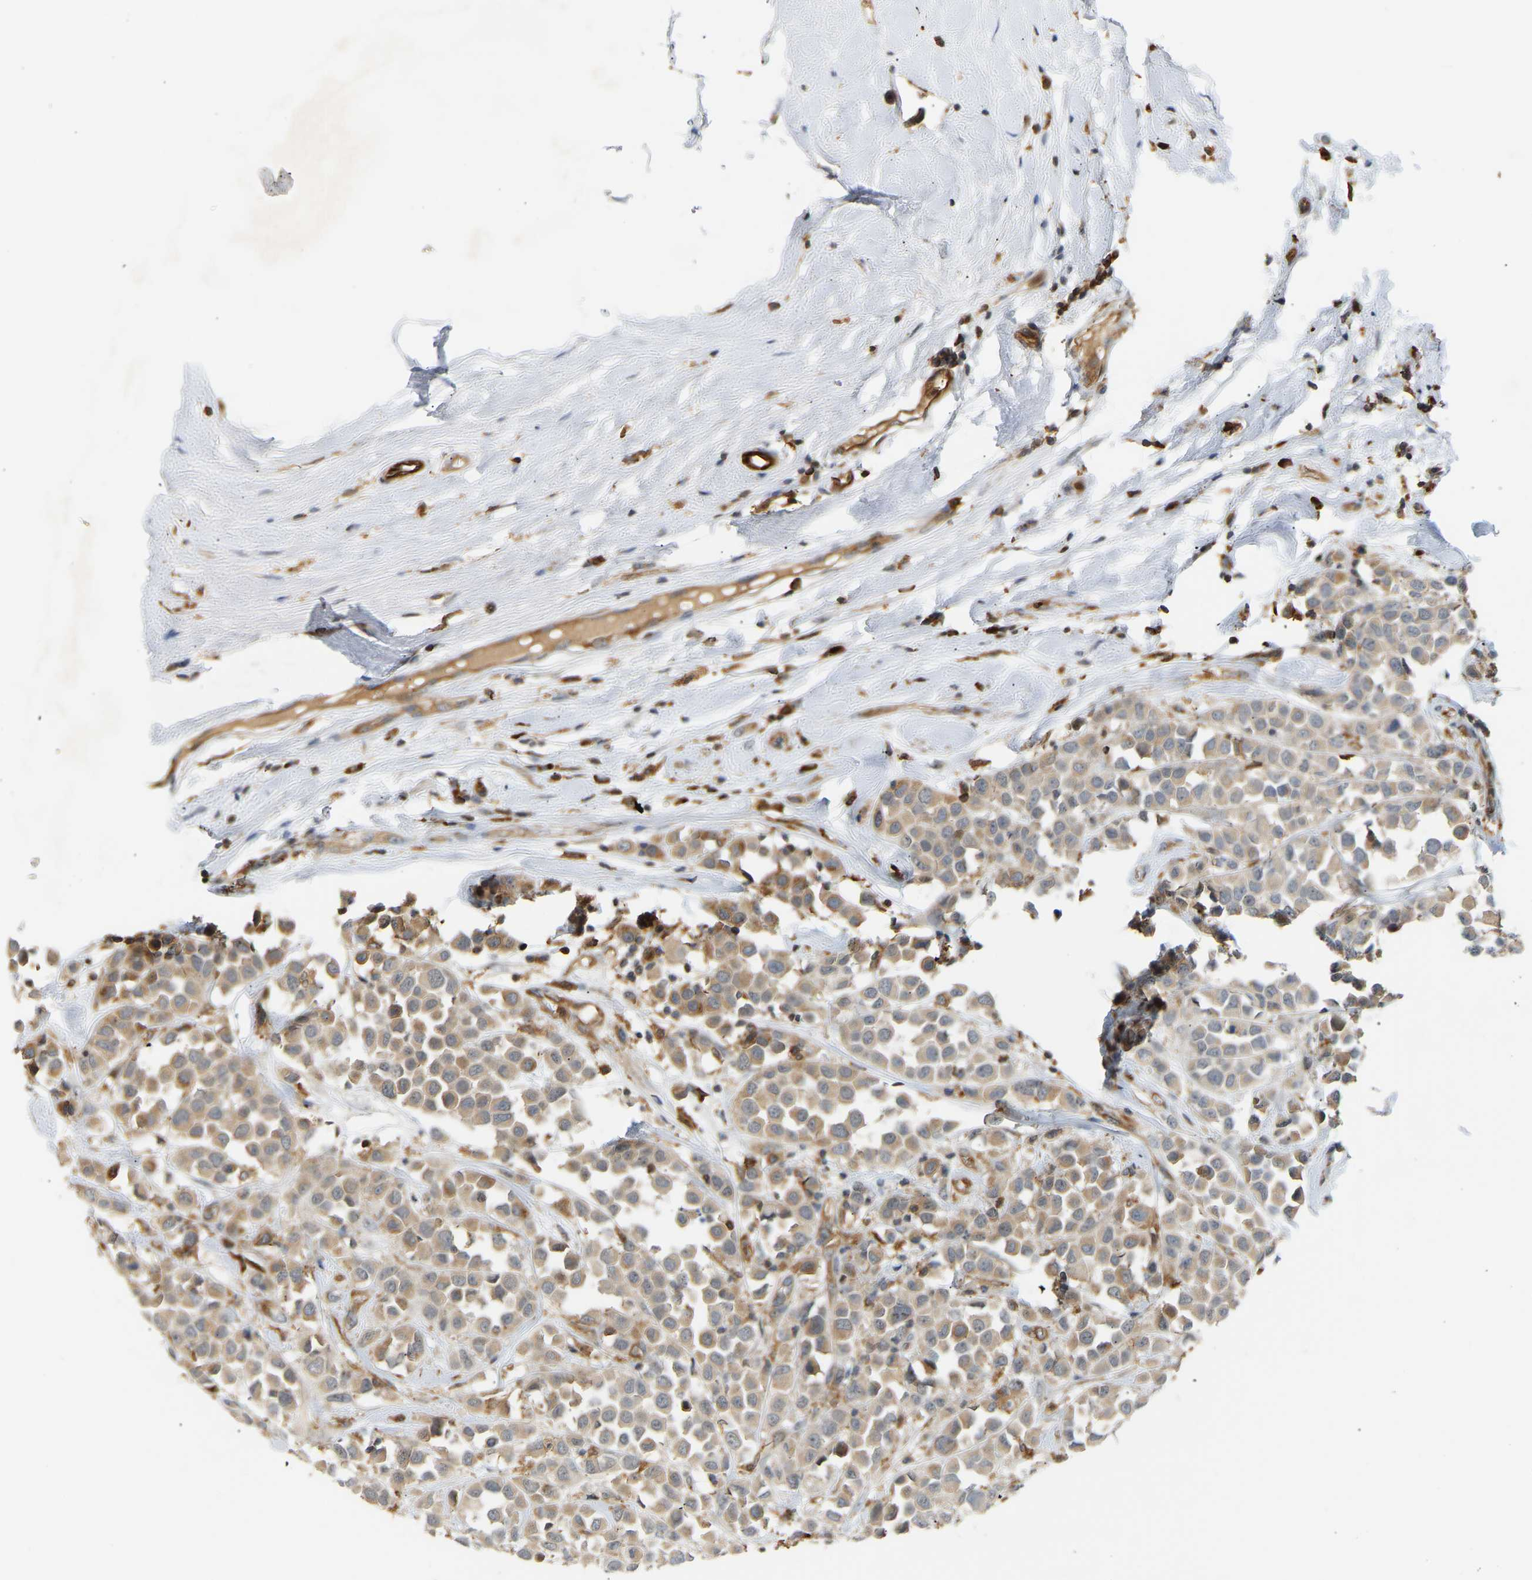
{"staining": {"intensity": "moderate", "quantity": ">75%", "location": "cytoplasmic/membranous"}, "tissue": "breast cancer", "cell_type": "Tumor cells", "image_type": "cancer", "snomed": [{"axis": "morphology", "description": "Duct carcinoma"}, {"axis": "topography", "description": "Breast"}], "caption": "The micrograph displays a brown stain indicating the presence of a protein in the cytoplasmic/membranous of tumor cells in breast cancer.", "gene": "PLCG2", "patient": {"sex": "female", "age": 61}}